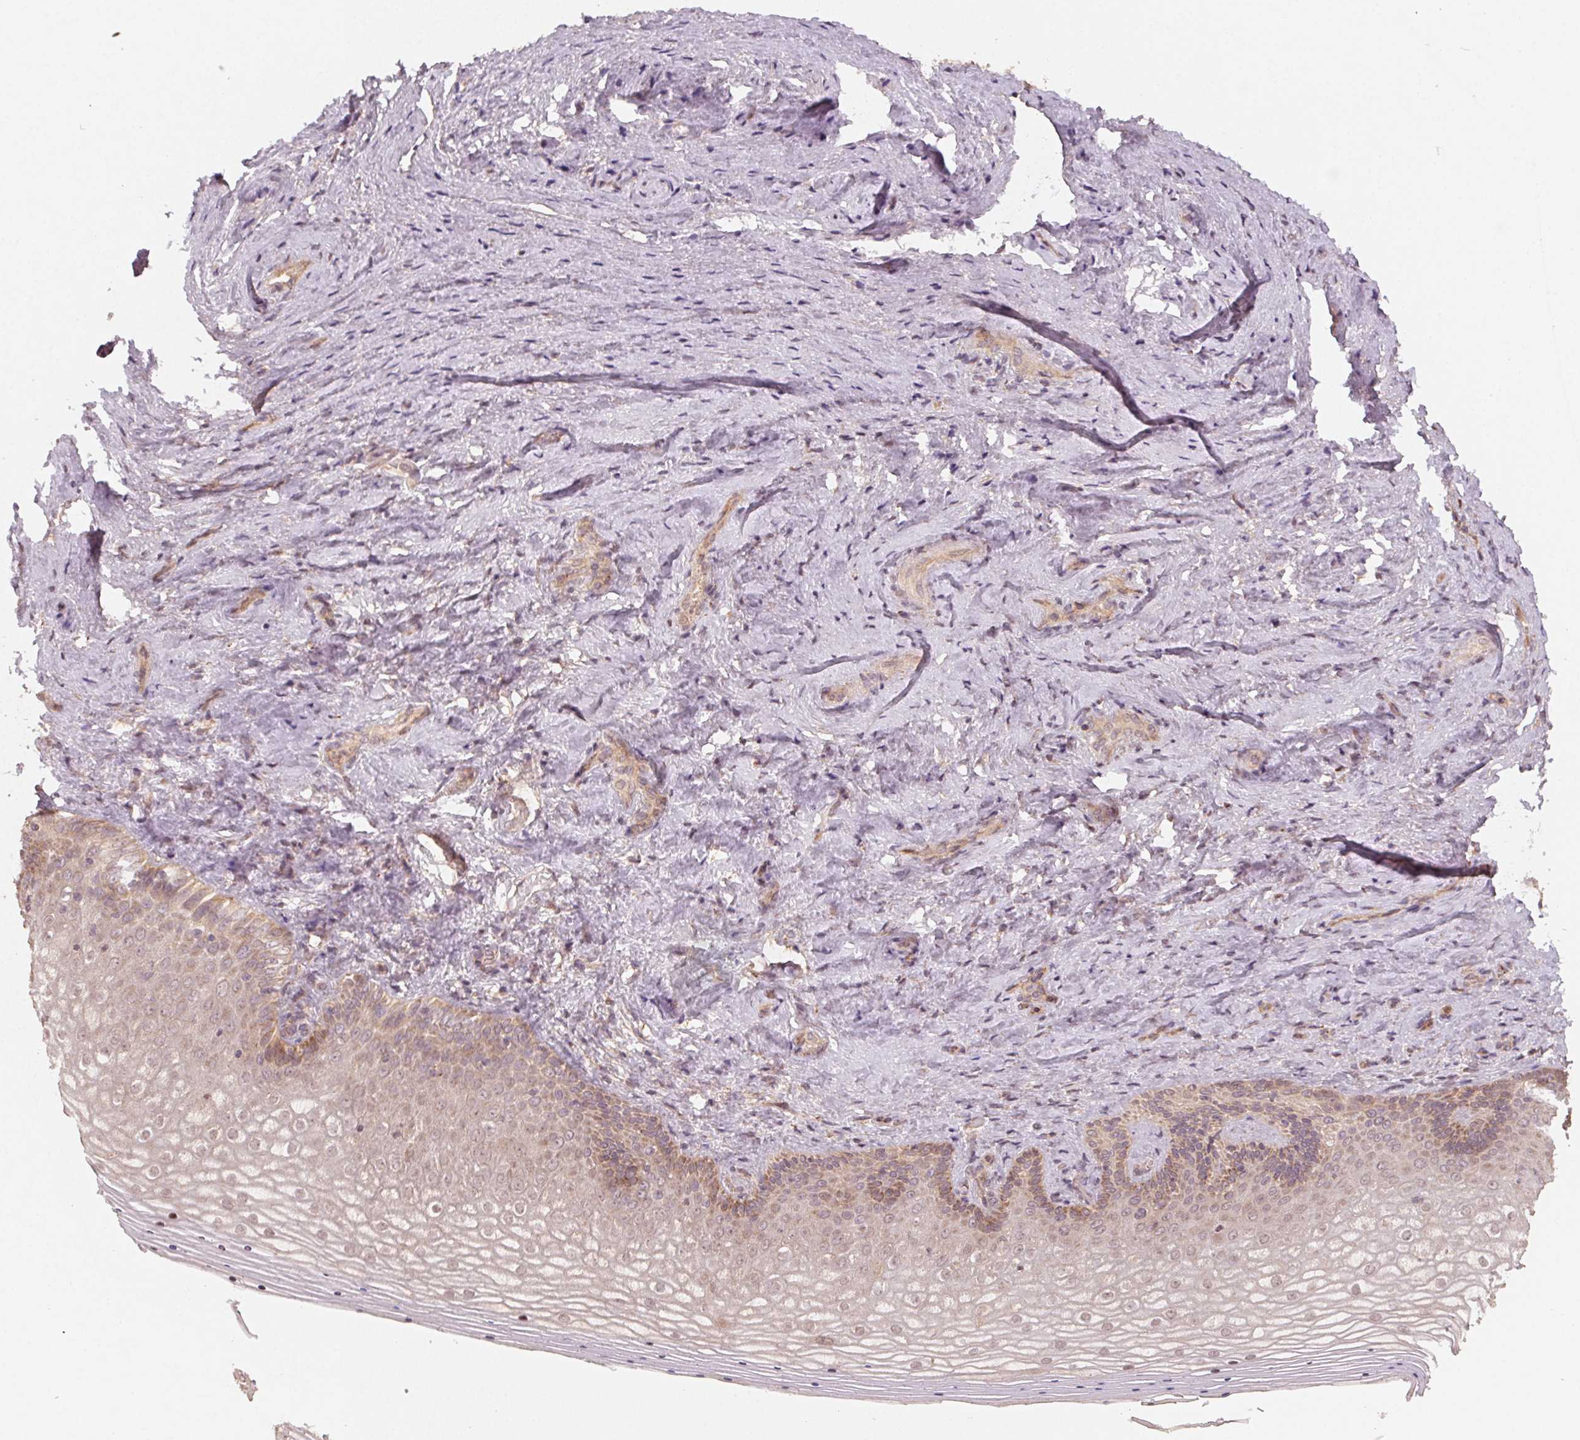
{"staining": {"intensity": "weak", "quantity": "25%-75%", "location": "cytoplasmic/membranous"}, "tissue": "vagina", "cell_type": "Squamous epithelial cells", "image_type": "normal", "snomed": [{"axis": "morphology", "description": "Normal tissue, NOS"}, {"axis": "topography", "description": "Vagina"}], "caption": "IHC histopathology image of normal vagina stained for a protein (brown), which displays low levels of weak cytoplasmic/membranous staining in about 25%-75% of squamous epithelial cells.", "gene": "WBP2", "patient": {"sex": "female", "age": 42}}